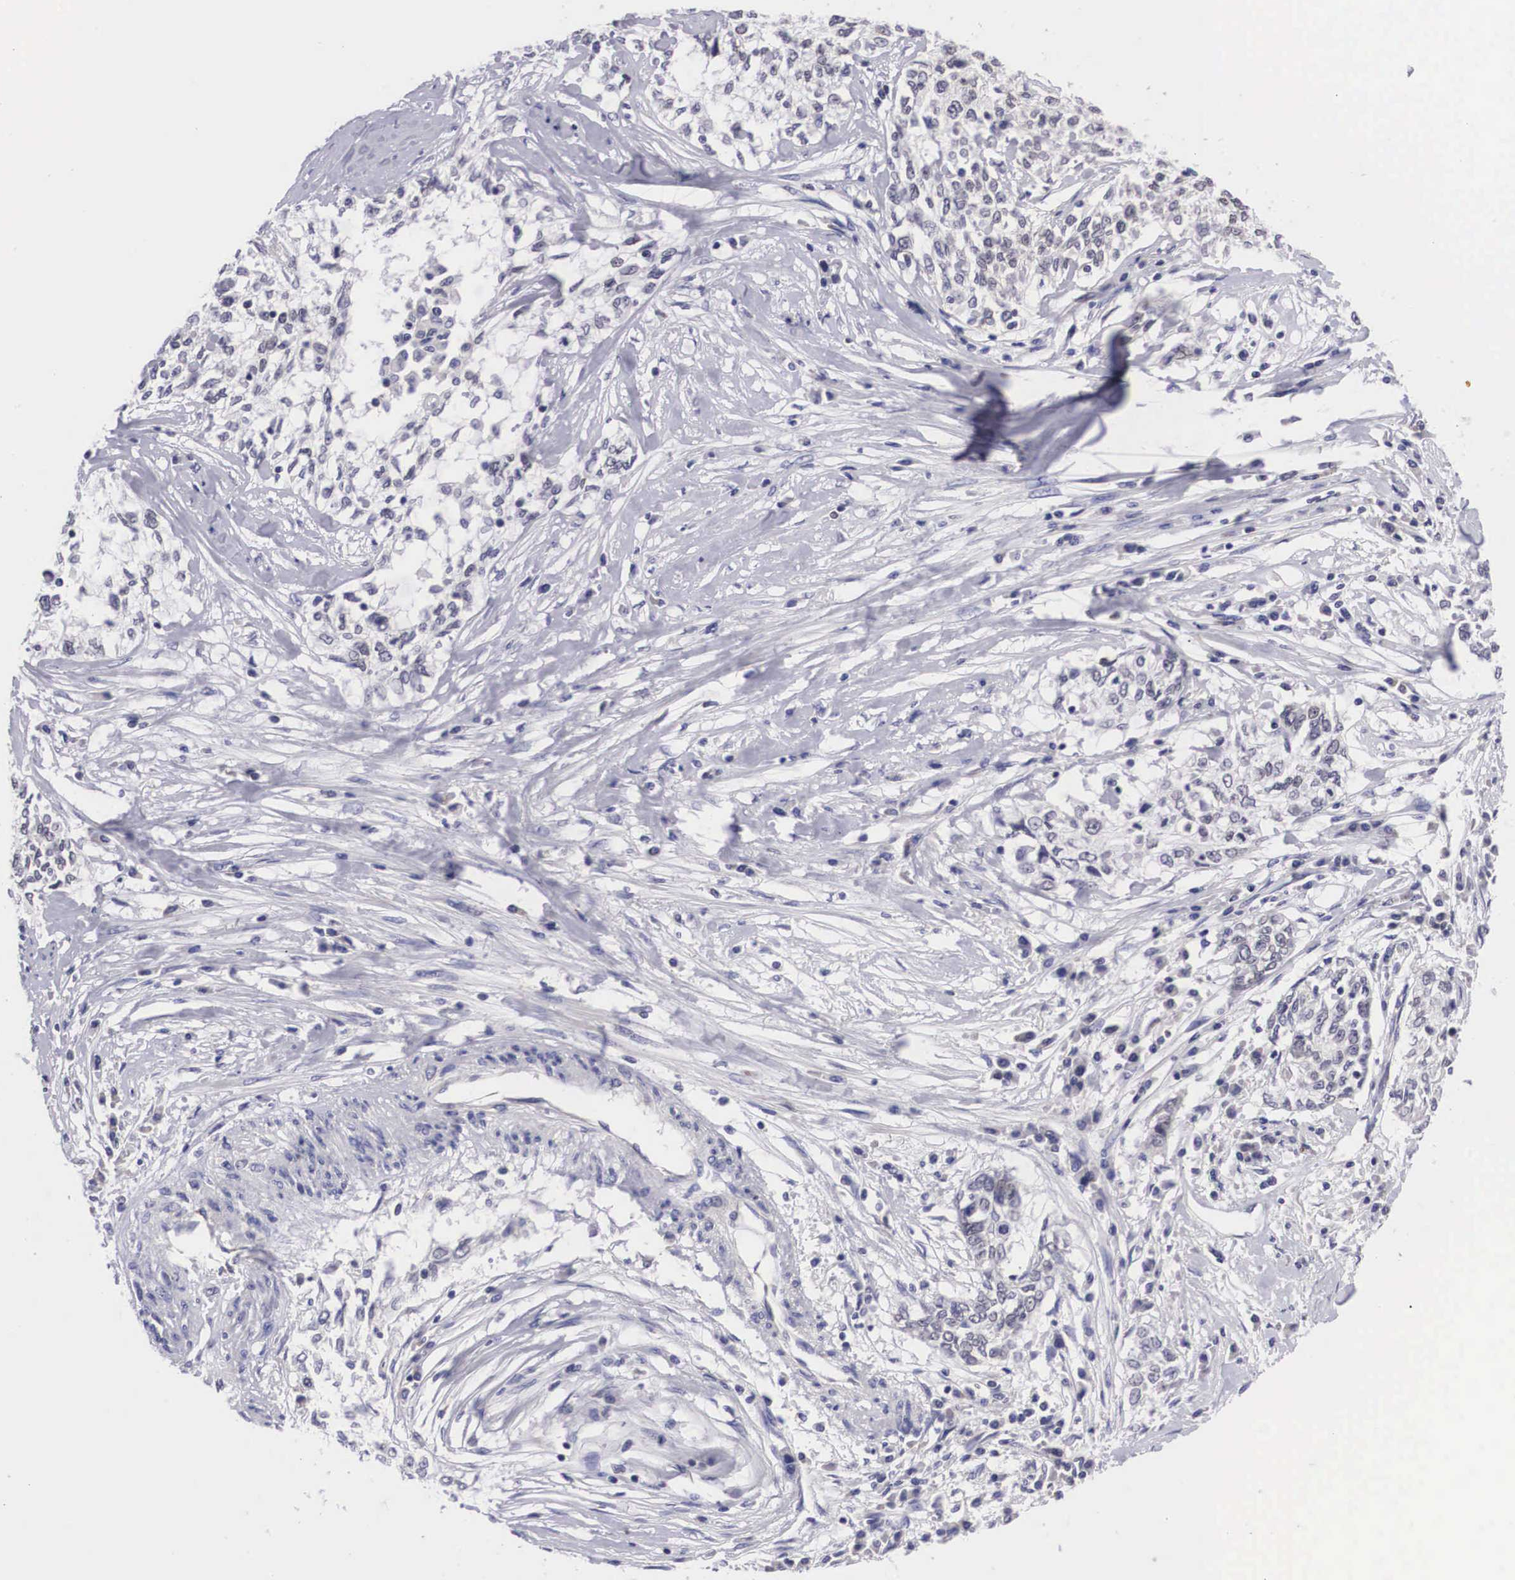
{"staining": {"intensity": "negative", "quantity": "none", "location": "none"}, "tissue": "cervical cancer", "cell_type": "Tumor cells", "image_type": "cancer", "snomed": [{"axis": "morphology", "description": "Squamous cell carcinoma, NOS"}, {"axis": "topography", "description": "Cervix"}], "caption": "Protein analysis of cervical squamous cell carcinoma exhibits no significant expression in tumor cells. (Stains: DAB (3,3'-diaminobenzidine) immunohistochemistry with hematoxylin counter stain, Microscopy: brightfield microscopy at high magnification).", "gene": "SOX11", "patient": {"sex": "female", "age": 57}}